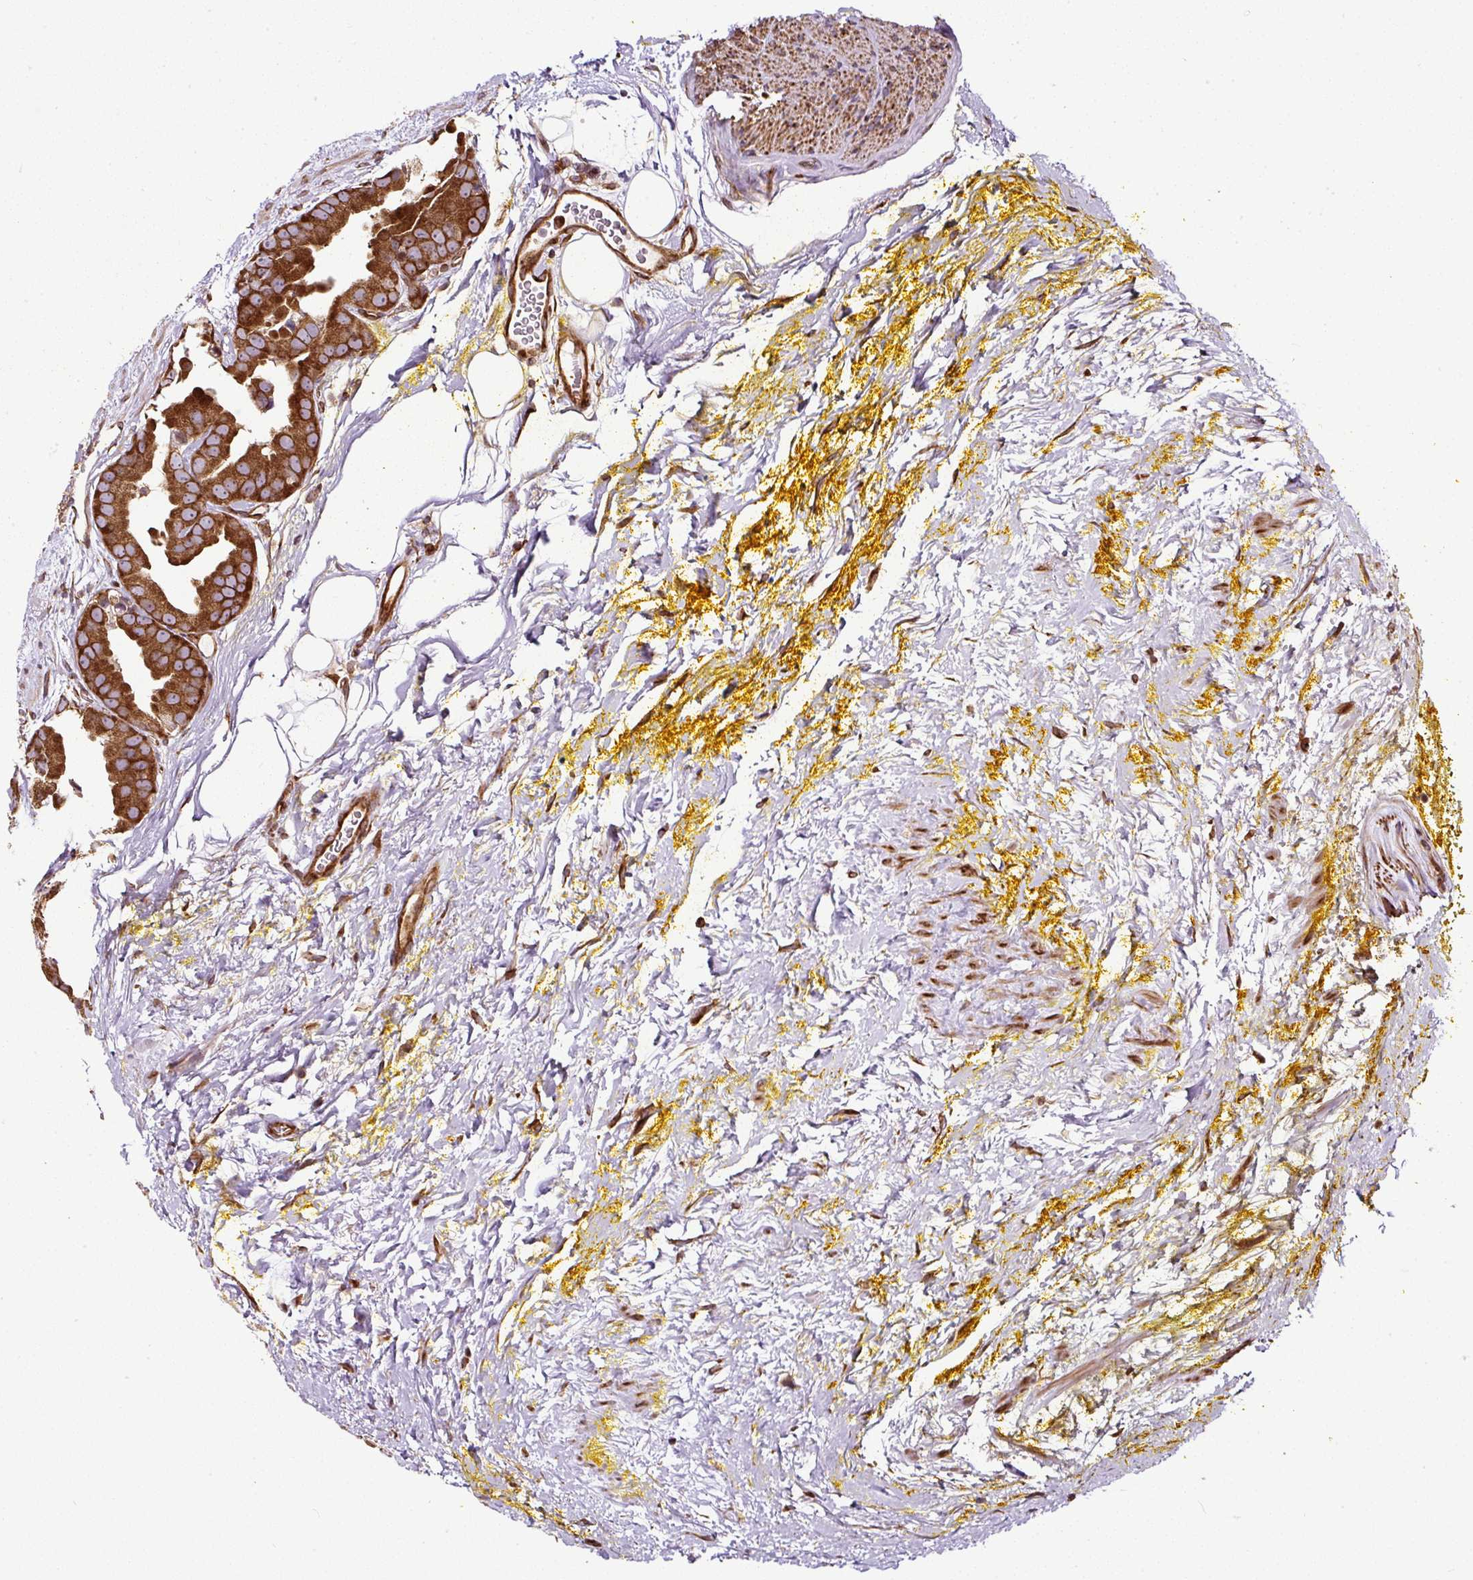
{"staining": {"intensity": "strong", "quantity": ">75%", "location": "cytoplasmic/membranous"}, "tissue": "prostate cancer", "cell_type": "Tumor cells", "image_type": "cancer", "snomed": [{"axis": "morphology", "description": "Adenocarcinoma, High grade"}, {"axis": "topography", "description": "Prostate"}], "caption": "High-magnification brightfield microscopy of prostate cancer stained with DAB (brown) and counterstained with hematoxylin (blue). tumor cells exhibit strong cytoplasmic/membranous staining is present in approximately>75% of cells.", "gene": "KDM4E", "patient": {"sex": "male", "age": 63}}